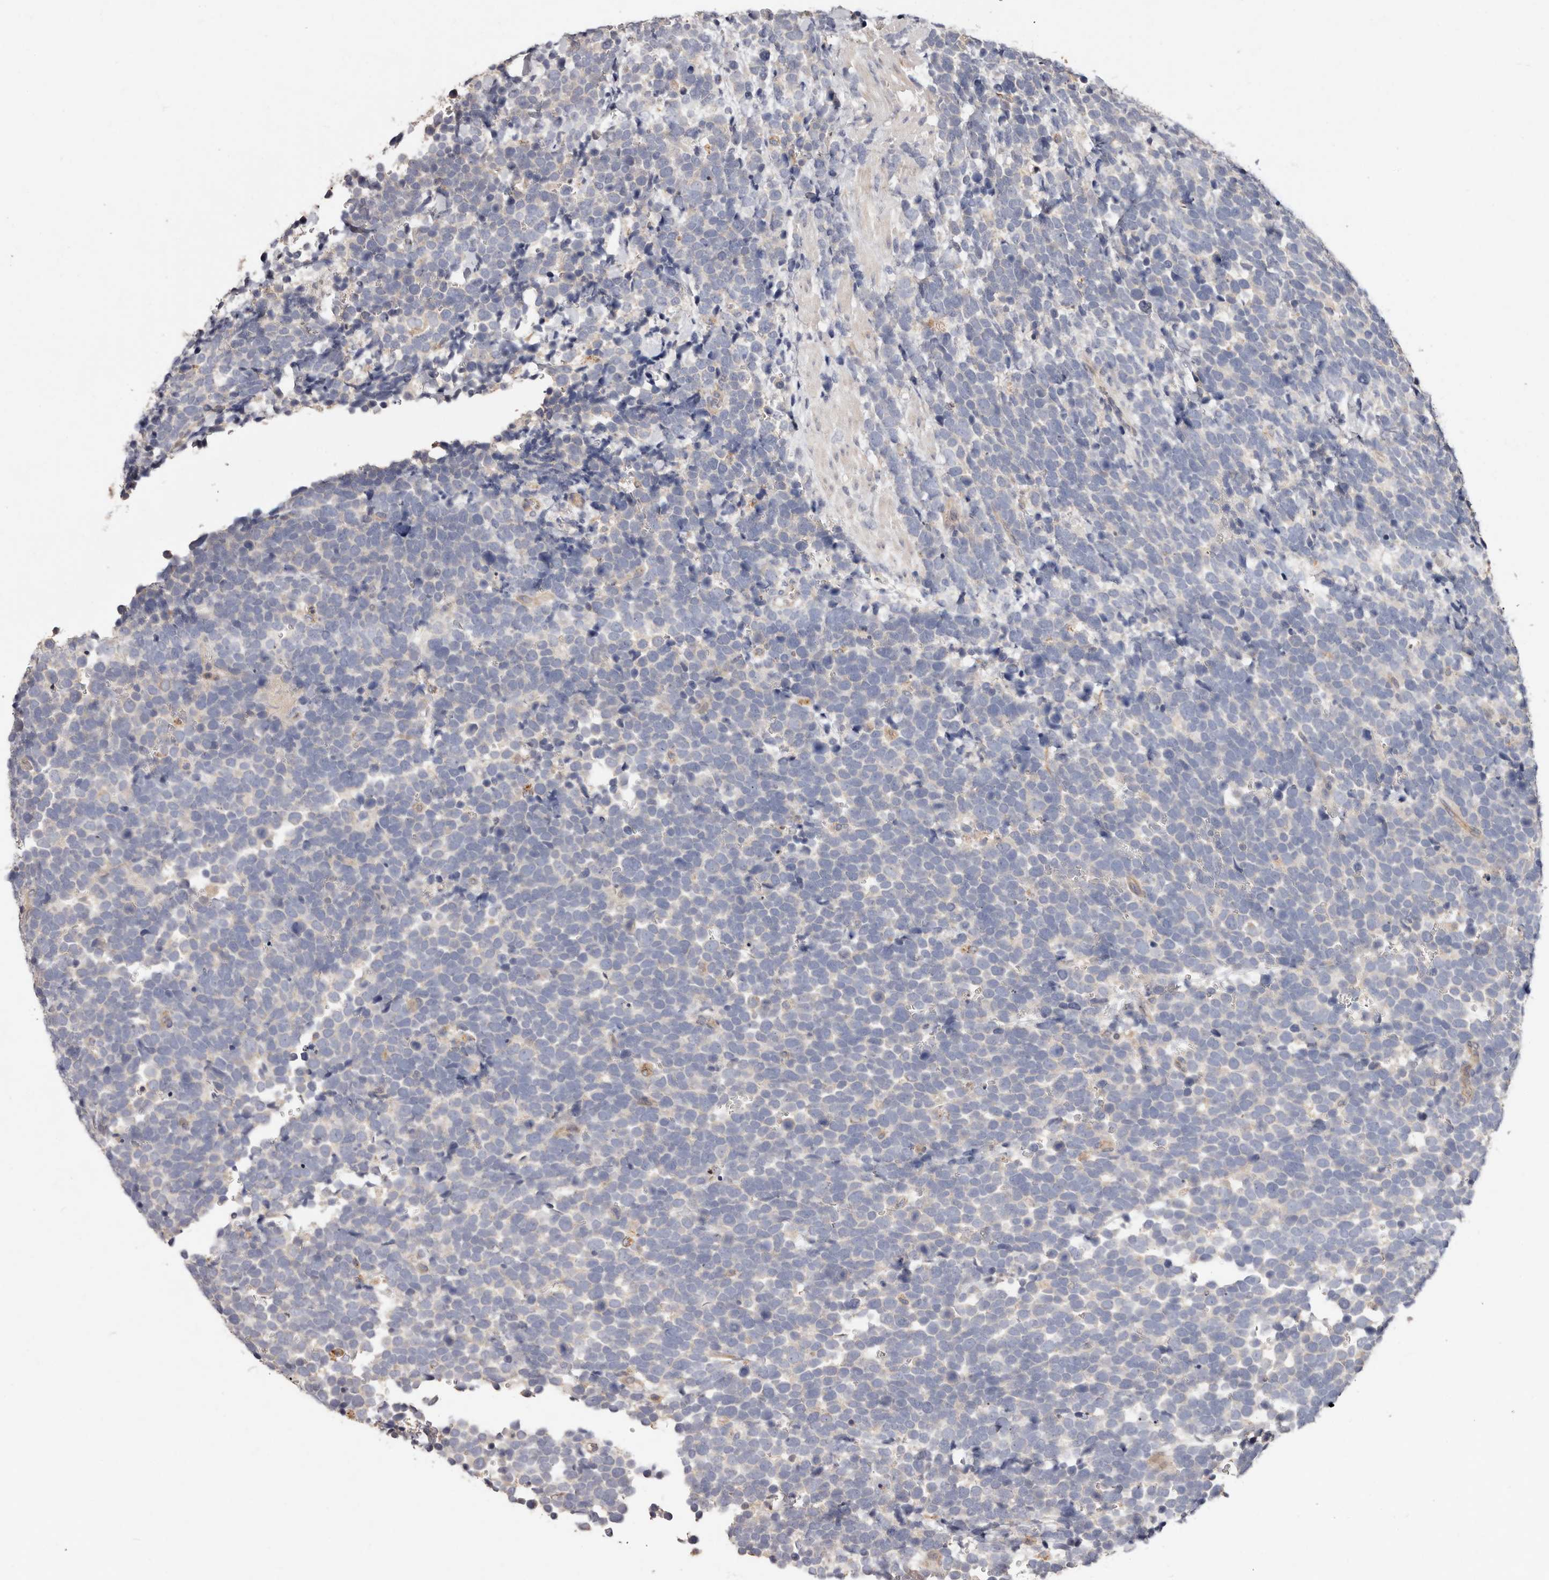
{"staining": {"intensity": "negative", "quantity": "none", "location": "none"}, "tissue": "urothelial cancer", "cell_type": "Tumor cells", "image_type": "cancer", "snomed": [{"axis": "morphology", "description": "Urothelial carcinoma, High grade"}, {"axis": "topography", "description": "Urinary bladder"}], "caption": "Immunohistochemistry of urothelial cancer reveals no expression in tumor cells.", "gene": "THBS3", "patient": {"sex": "female", "age": 82}}